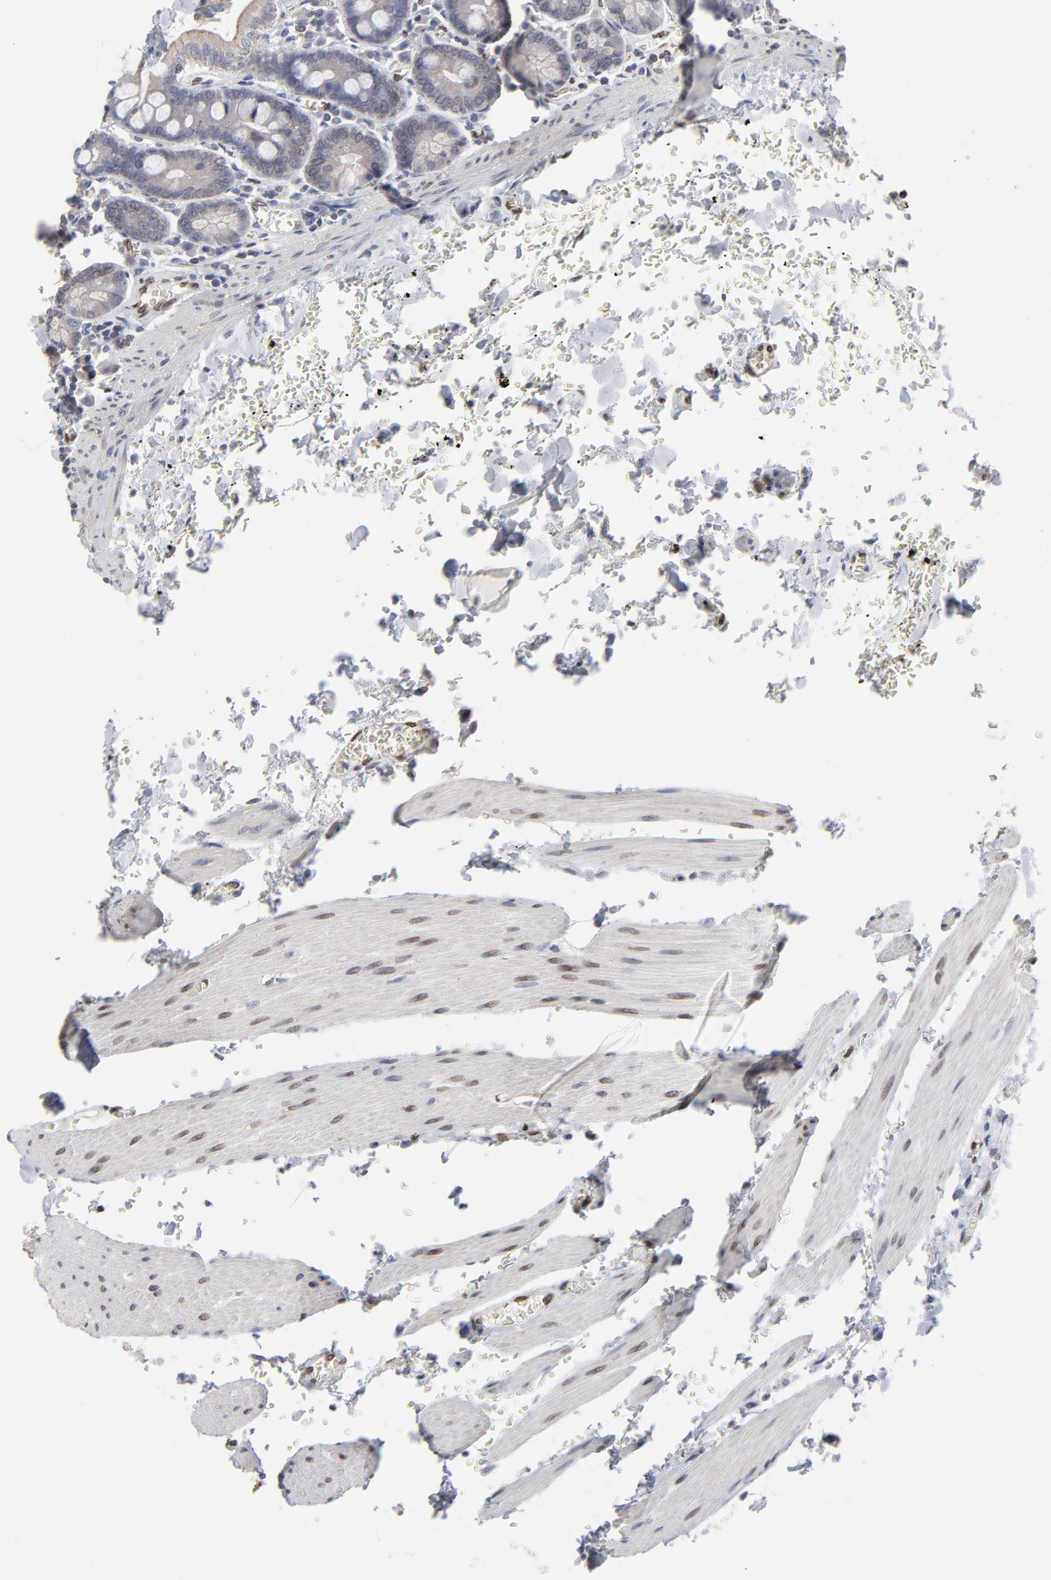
{"staining": {"intensity": "negative", "quantity": "none", "location": "none"}, "tissue": "small intestine", "cell_type": "Glandular cells", "image_type": "normal", "snomed": [{"axis": "morphology", "description": "Normal tissue, NOS"}, {"axis": "topography", "description": "Small intestine"}], "caption": "Immunohistochemistry (IHC) photomicrograph of unremarkable small intestine: small intestine stained with DAB (3,3'-diaminobenzidine) exhibits no significant protein expression in glandular cells. (DAB (3,3'-diaminobenzidine) immunohistochemistry, high magnification).", "gene": "SYNE2", "patient": {"sex": "male", "age": 71}}